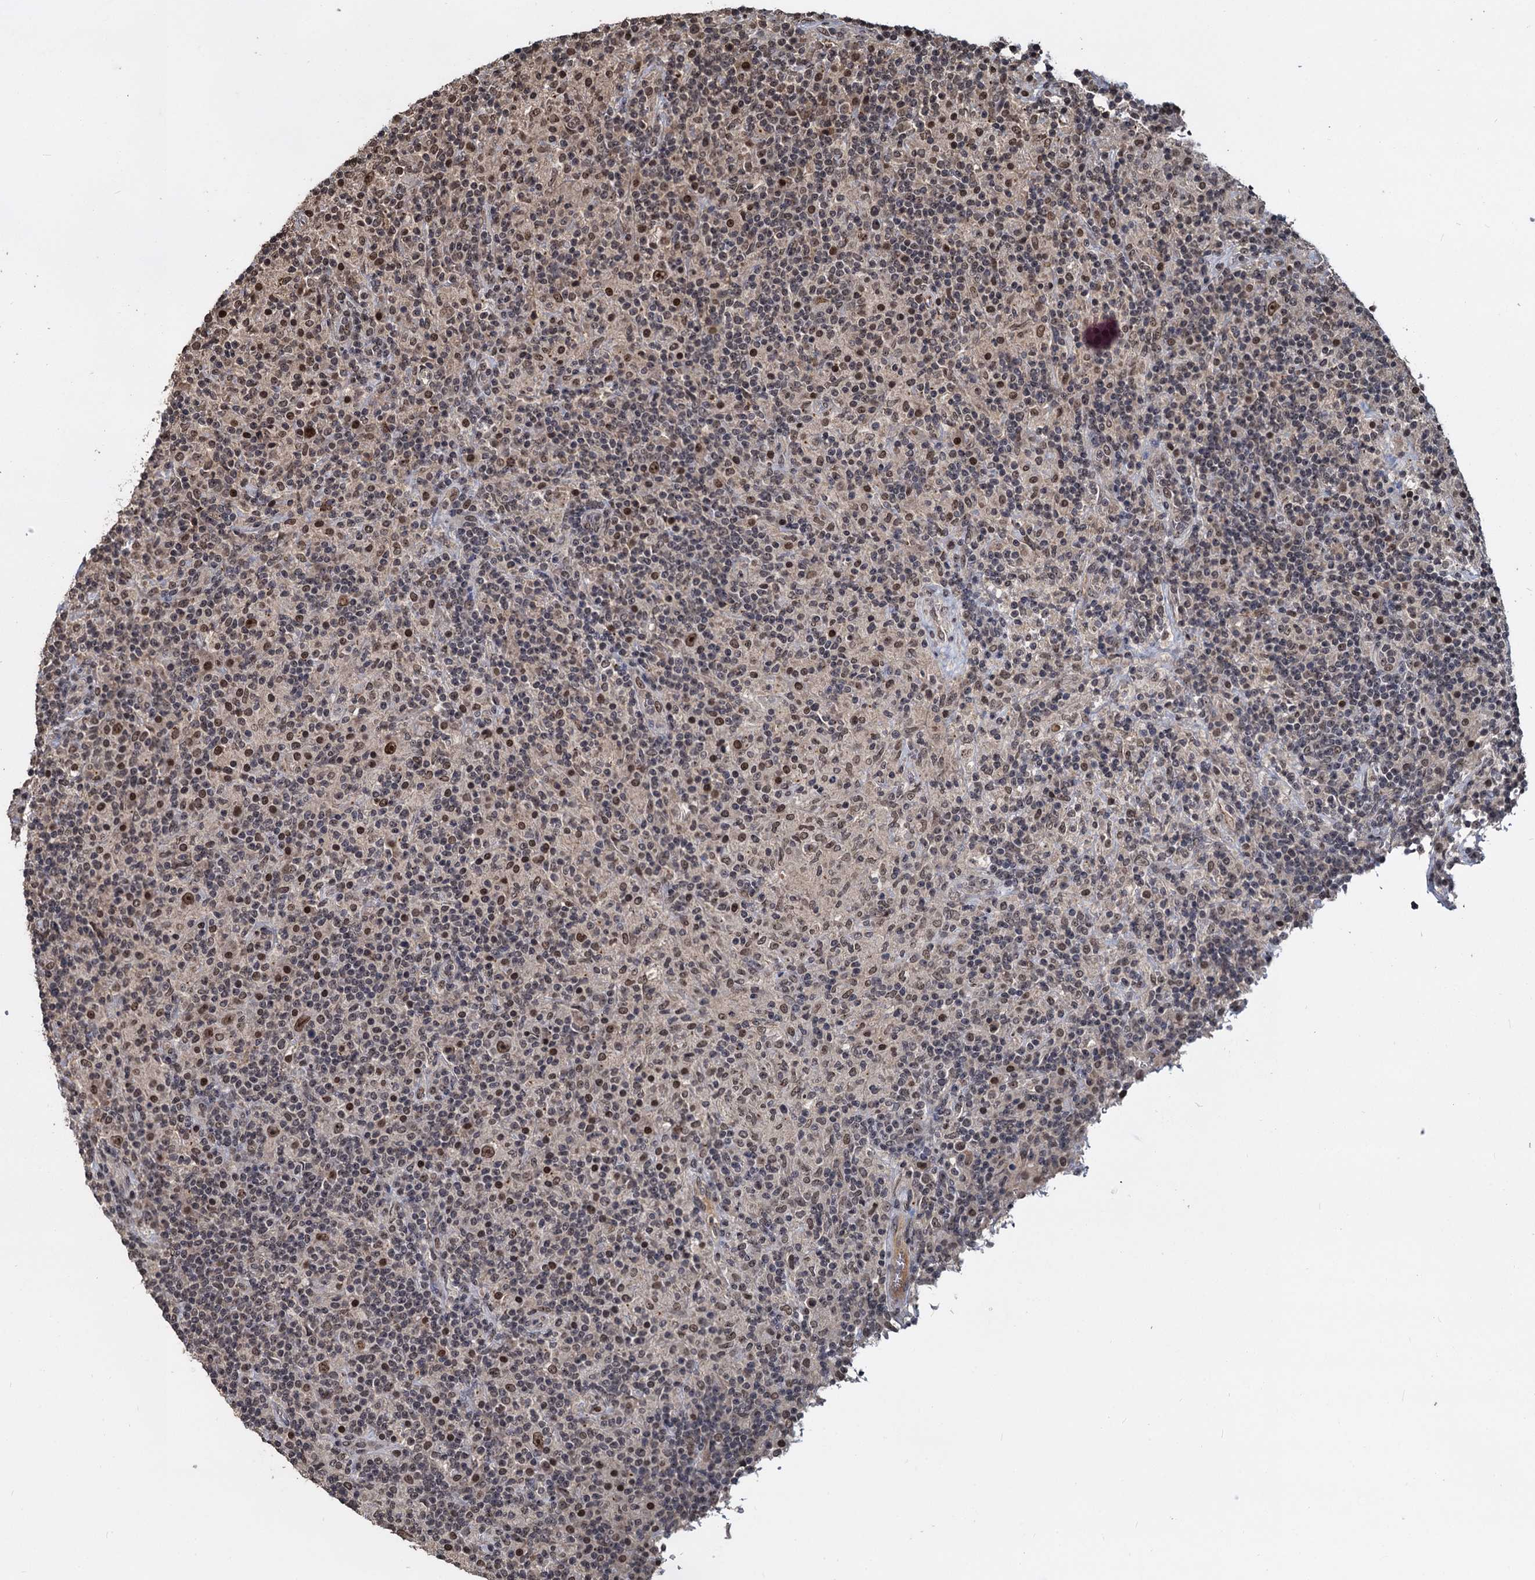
{"staining": {"intensity": "moderate", "quantity": ">75%", "location": "nuclear"}, "tissue": "lymphoma", "cell_type": "Tumor cells", "image_type": "cancer", "snomed": [{"axis": "morphology", "description": "Hodgkin's disease, NOS"}, {"axis": "topography", "description": "Lymph node"}], "caption": "The micrograph demonstrates a brown stain indicating the presence of a protein in the nuclear of tumor cells in lymphoma.", "gene": "FAM216B", "patient": {"sex": "male", "age": 70}}